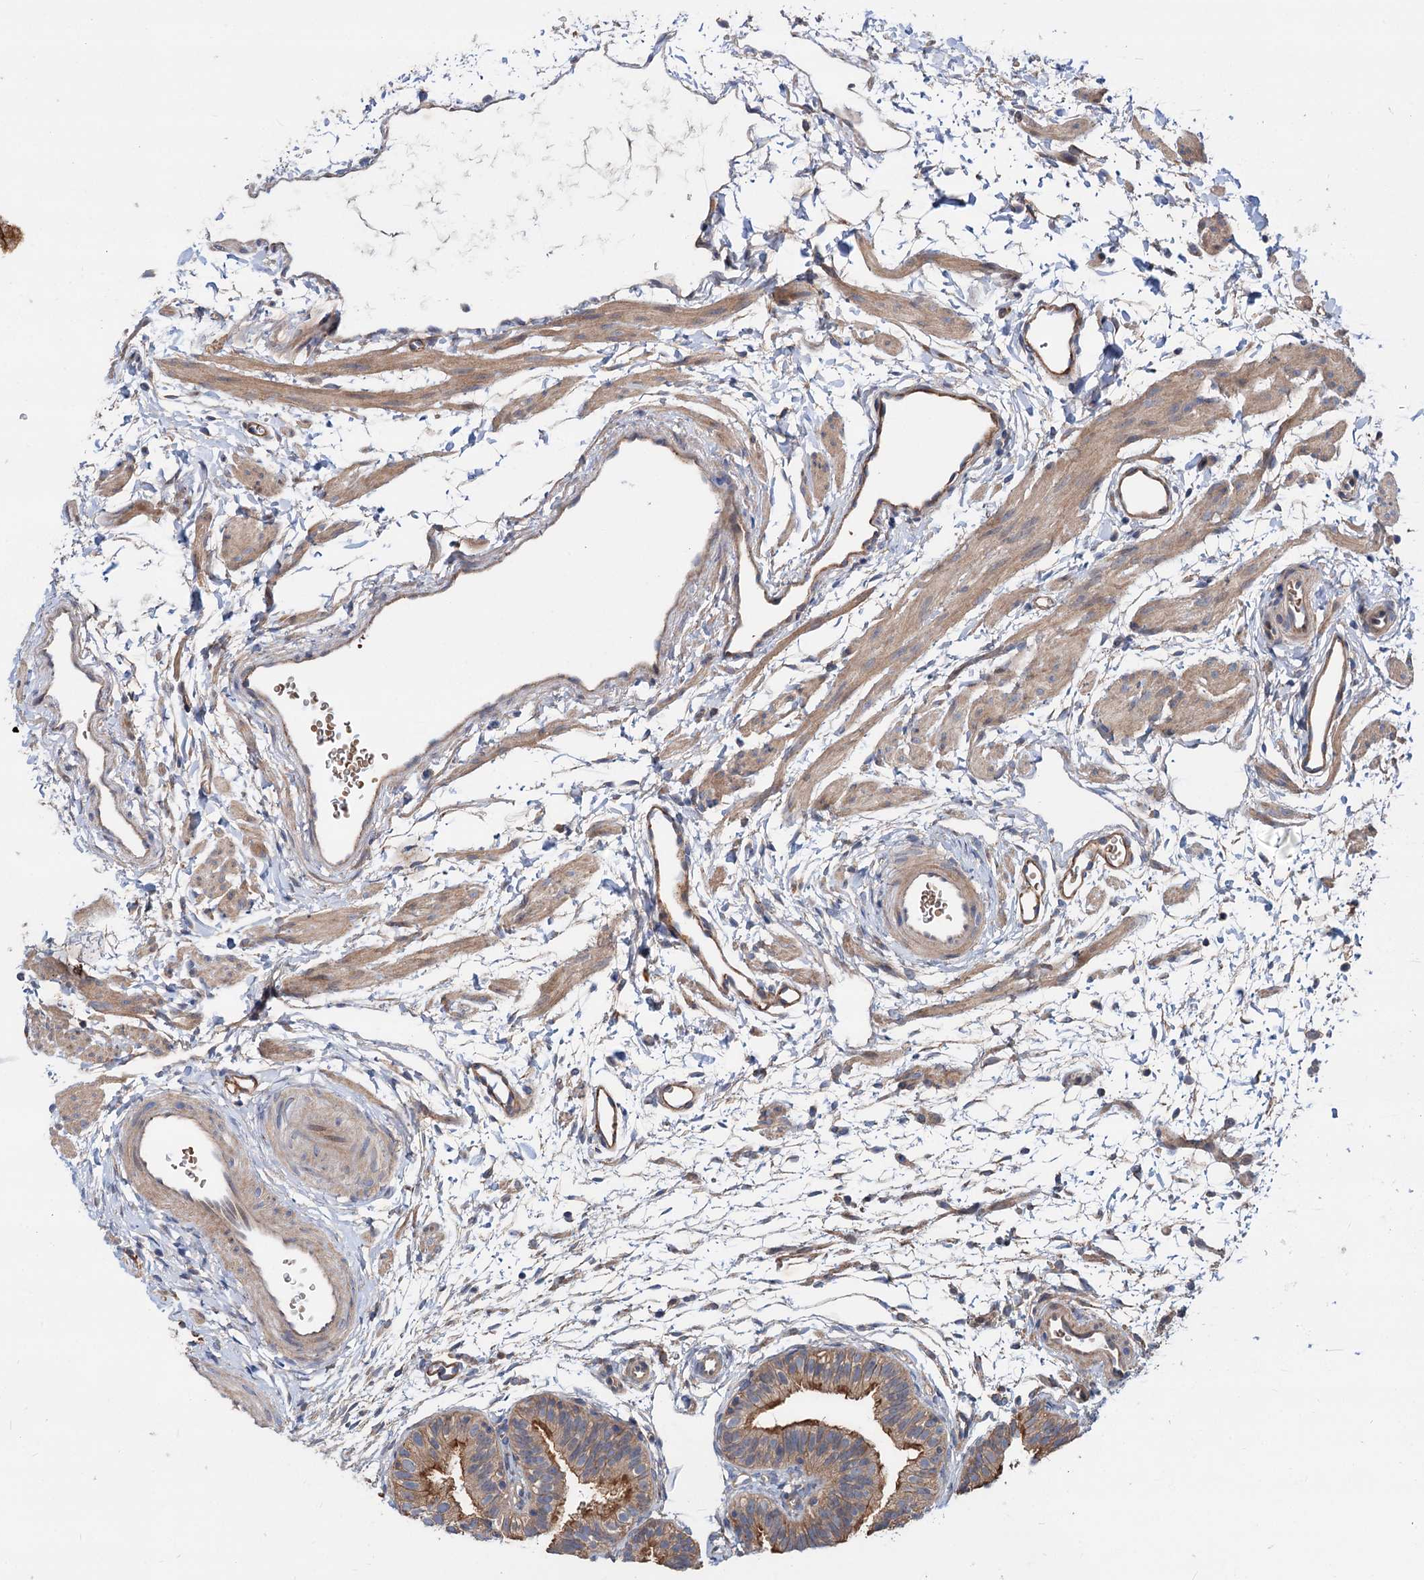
{"staining": {"intensity": "moderate", "quantity": ">75%", "location": "cytoplasmic/membranous"}, "tissue": "fallopian tube", "cell_type": "Glandular cells", "image_type": "normal", "snomed": [{"axis": "morphology", "description": "Normal tissue, NOS"}, {"axis": "topography", "description": "Fallopian tube"}], "caption": "Immunohistochemical staining of normal human fallopian tube shows medium levels of moderate cytoplasmic/membranous expression in about >75% of glandular cells.", "gene": "PTDSS2", "patient": {"sex": "female", "age": 35}}